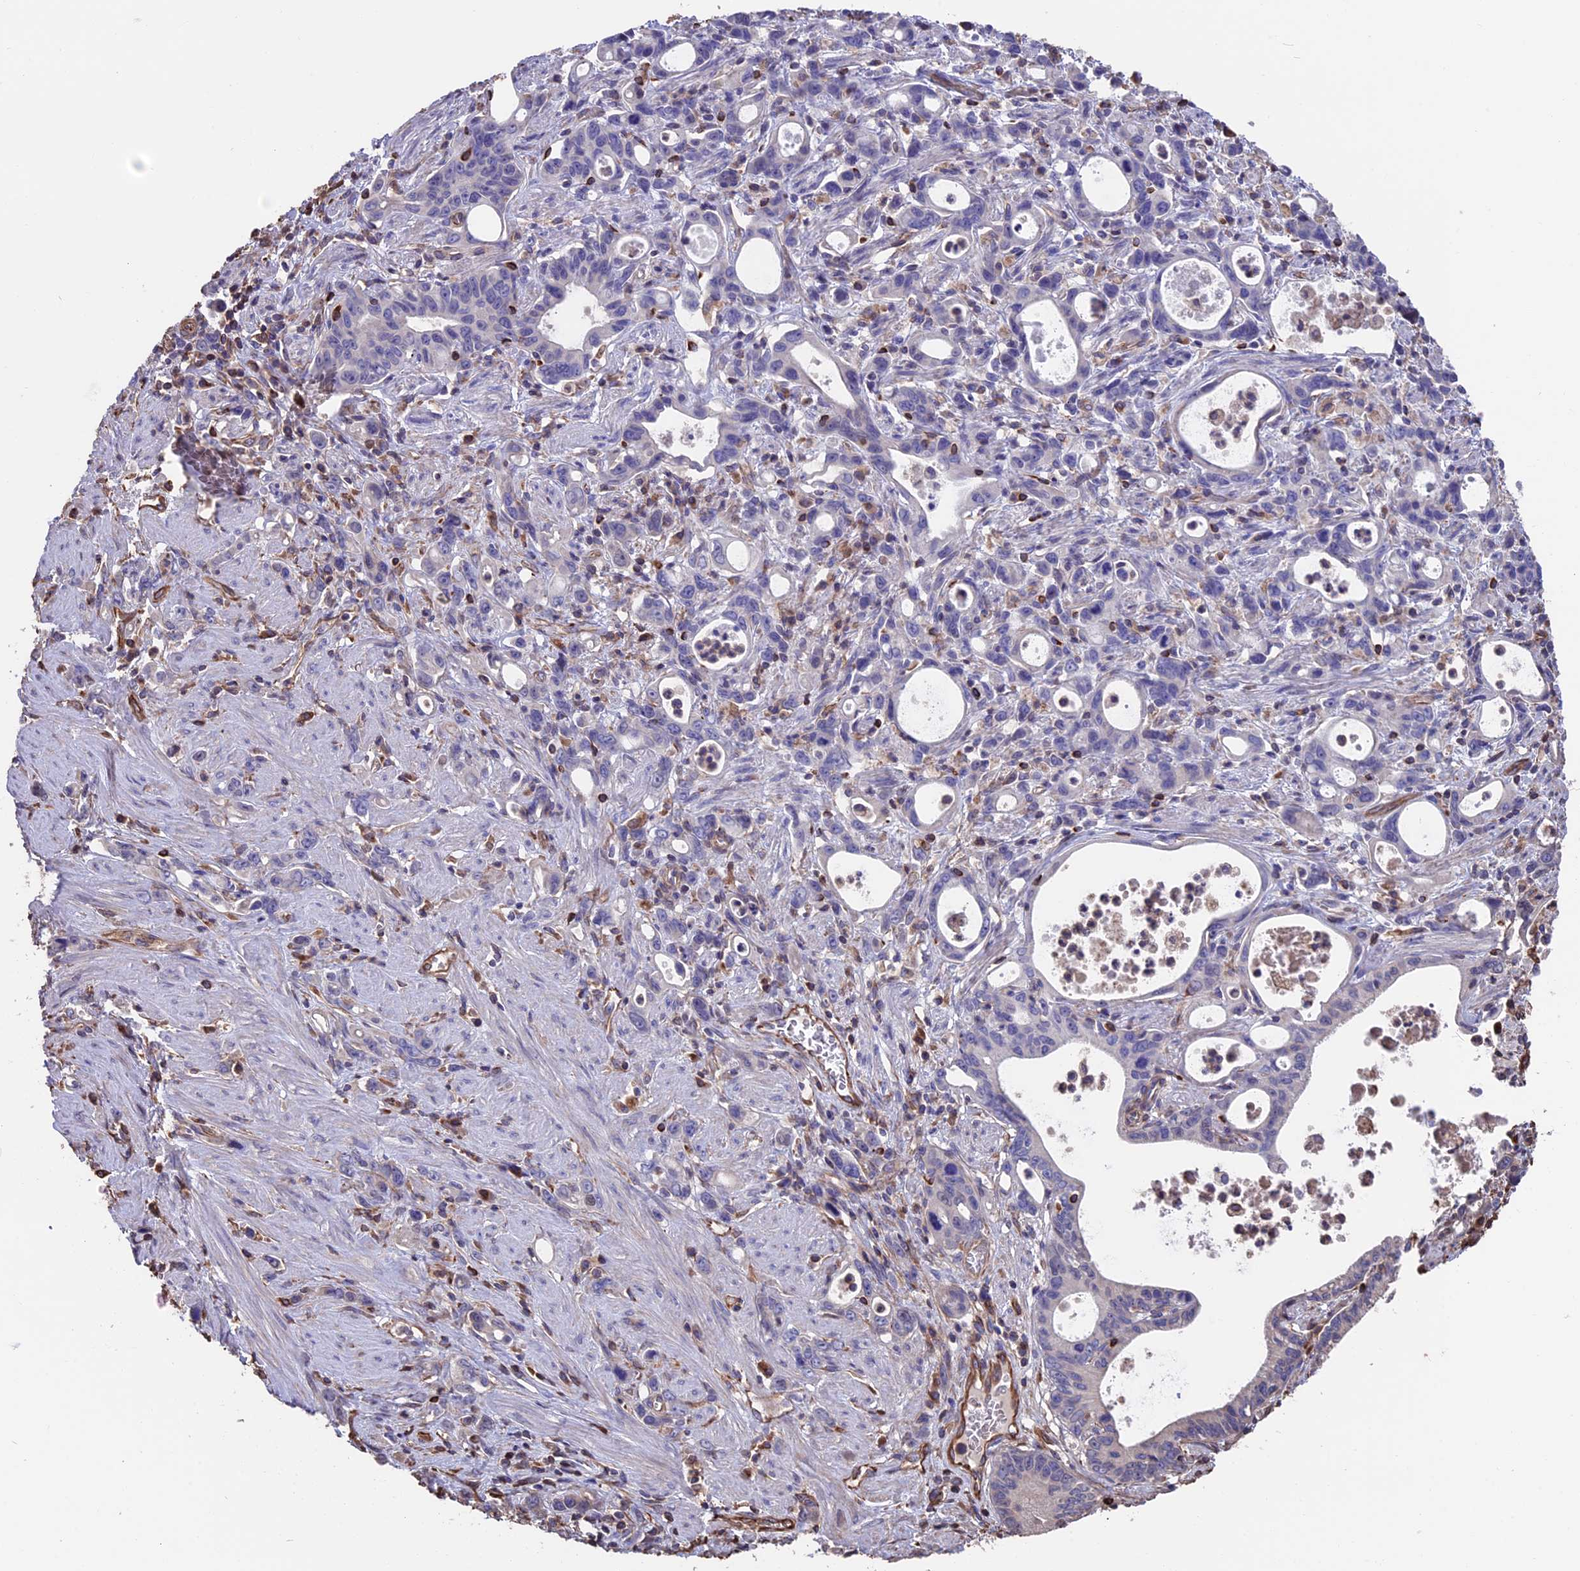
{"staining": {"intensity": "negative", "quantity": "none", "location": "none"}, "tissue": "stomach cancer", "cell_type": "Tumor cells", "image_type": "cancer", "snomed": [{"axis": "morphology", "description": "Adenocarcinoma, NOS"}, {"axis": "topography", "description": "Stomach, lower"}], "caption": "IHC histopathology image of neoplastic tissue: human stomach adenocarcinoma stained with DAB (3,3'-diaminobenzidine) displays no significant protein expression in tumor cells. The staining is performed using DAB (3,3'-diaminobenzidine) brown chromogen with nuclei counter-stained in using hematoxylin.", "gene": "SEH1L", "patient": {"sex": "female", "age": 43}}